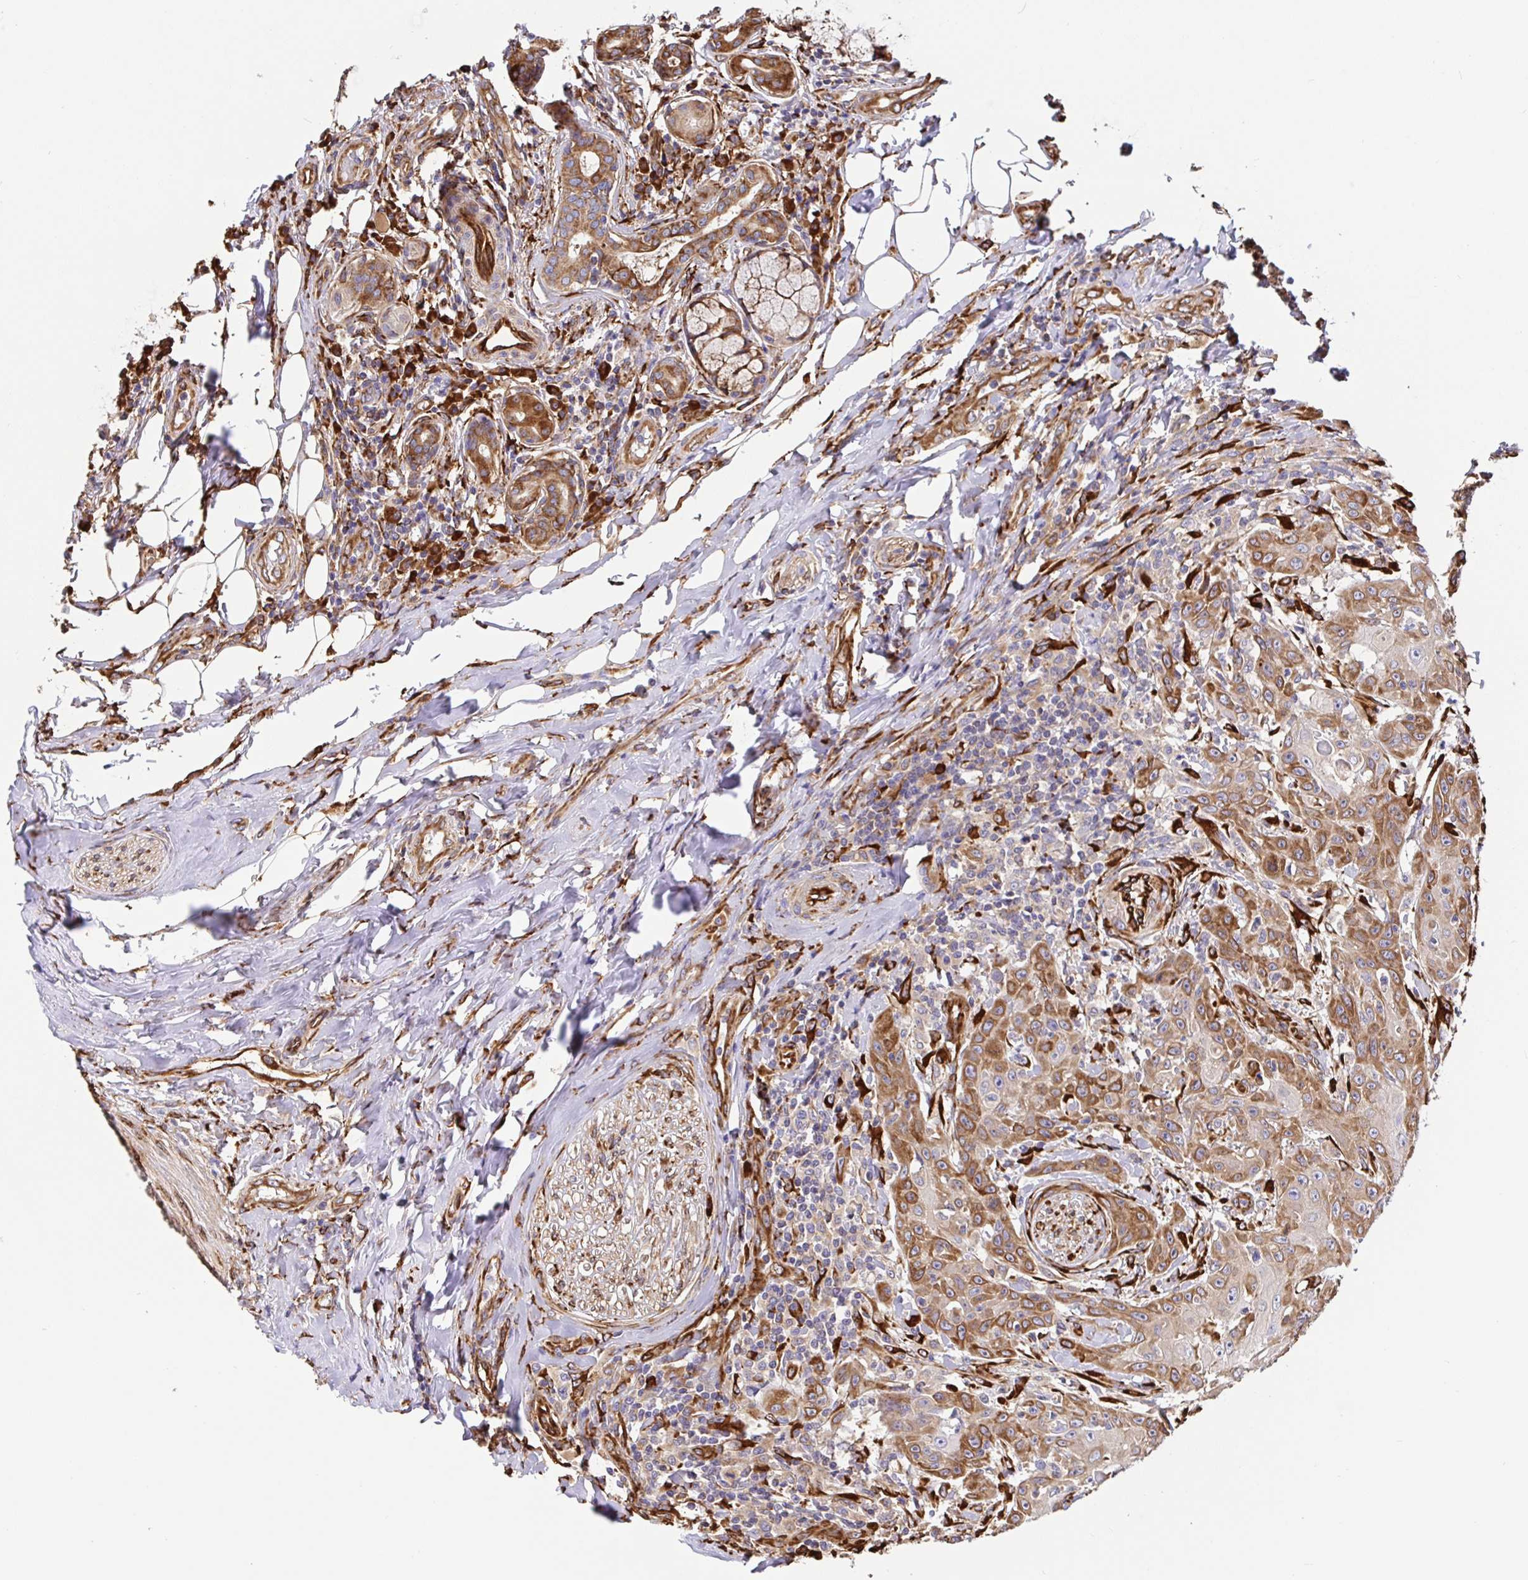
{"staining": {"intensity": "moderate", "quantity": ">75%", "location": "cytoplasmic/membranous"}, "tissue": "head and neck cancer", "cell_type": "Tumor cells", "image_type": "cancer", "snomed": [{"axis": "morphology", "description": "Normal tissue, NOS"}, {"axis": "morphology", "description": "Squamous cell carcinoma, NOS"}, {"axis": "topography", "description": "Oral tissue"}, {"axis": "topography", "description": "Head-Neck"}], "caption": "Immunohistochemical staining of head and neck cancer exhibits medium levels of moderate cytoplasmic/membranous staining in about >75% of tumor cells.", "gene": "MAOA", "patient": {"sex": "female", "age": 55}}